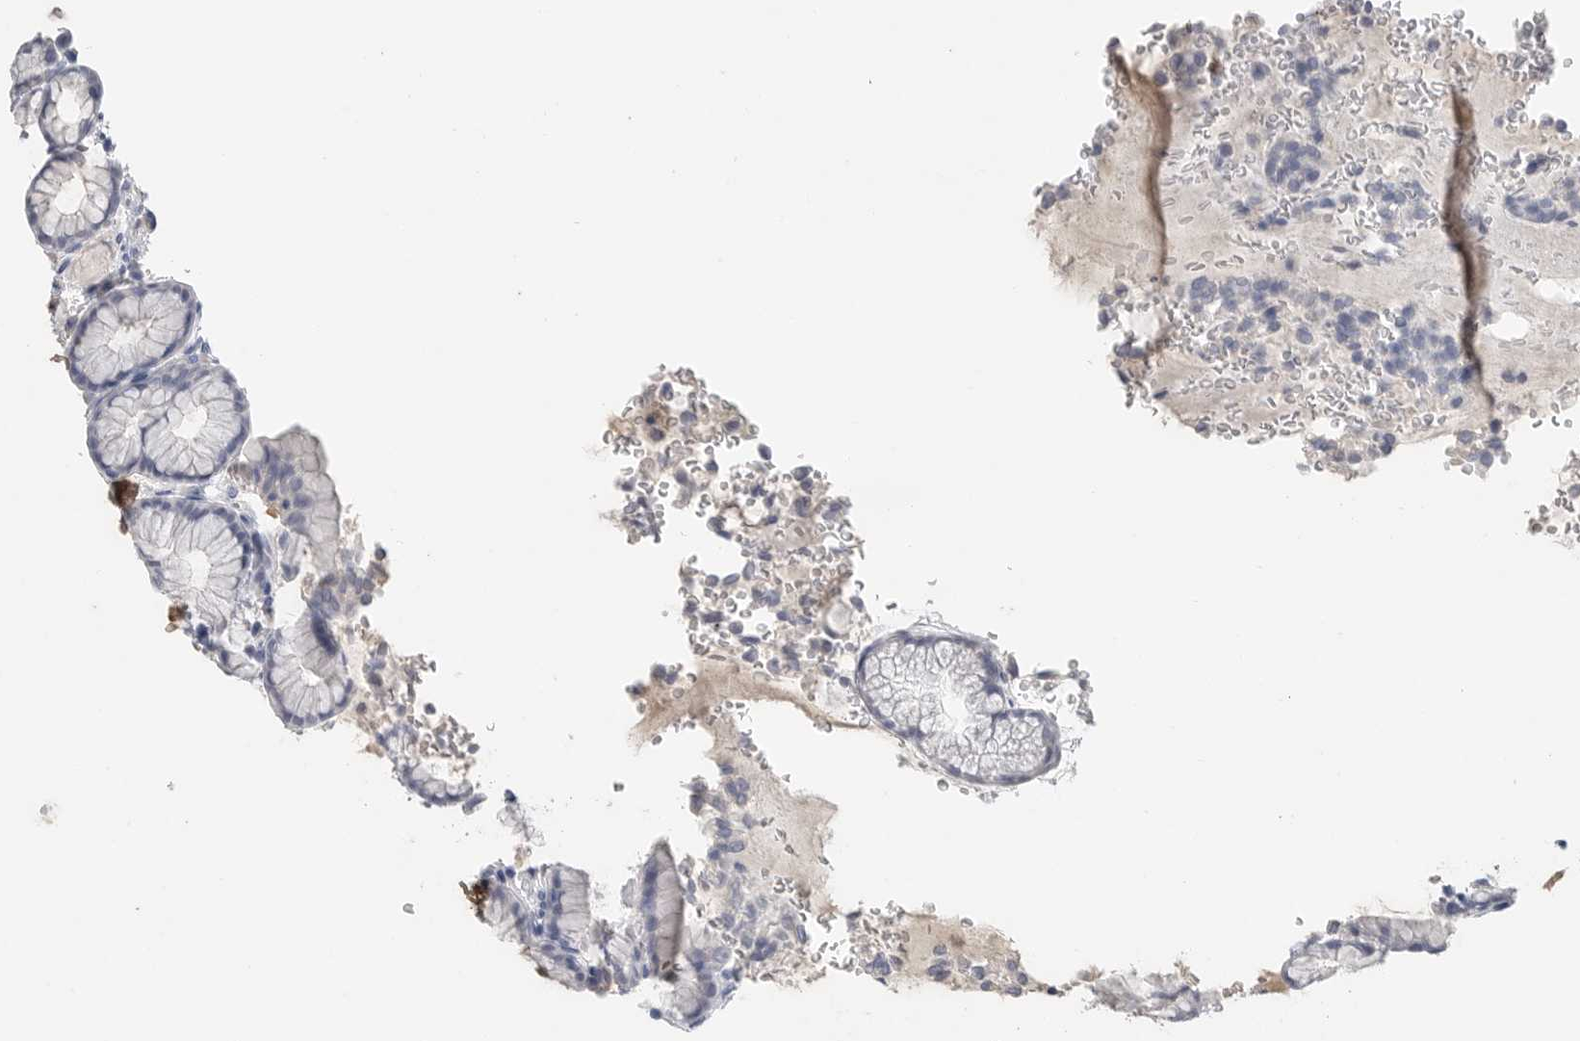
{"staining": {"intensity": "negative", "quantity": "none", "location": "none"}, "tissue": "stomach", "cell_type": "Glandular cells", "image_type": "normal", "snomed": [{"axis": "morphology", "description": "Normal tissue, NOS"}, {"axis": "topography", "description": "Stomach"}], "caption": "The immunohistochemistry (IHC) histopathology image has no significant expression in glandular cells of stomach.", "gene": "FABP6", "patient": {"sex": "male", "age": 42}}